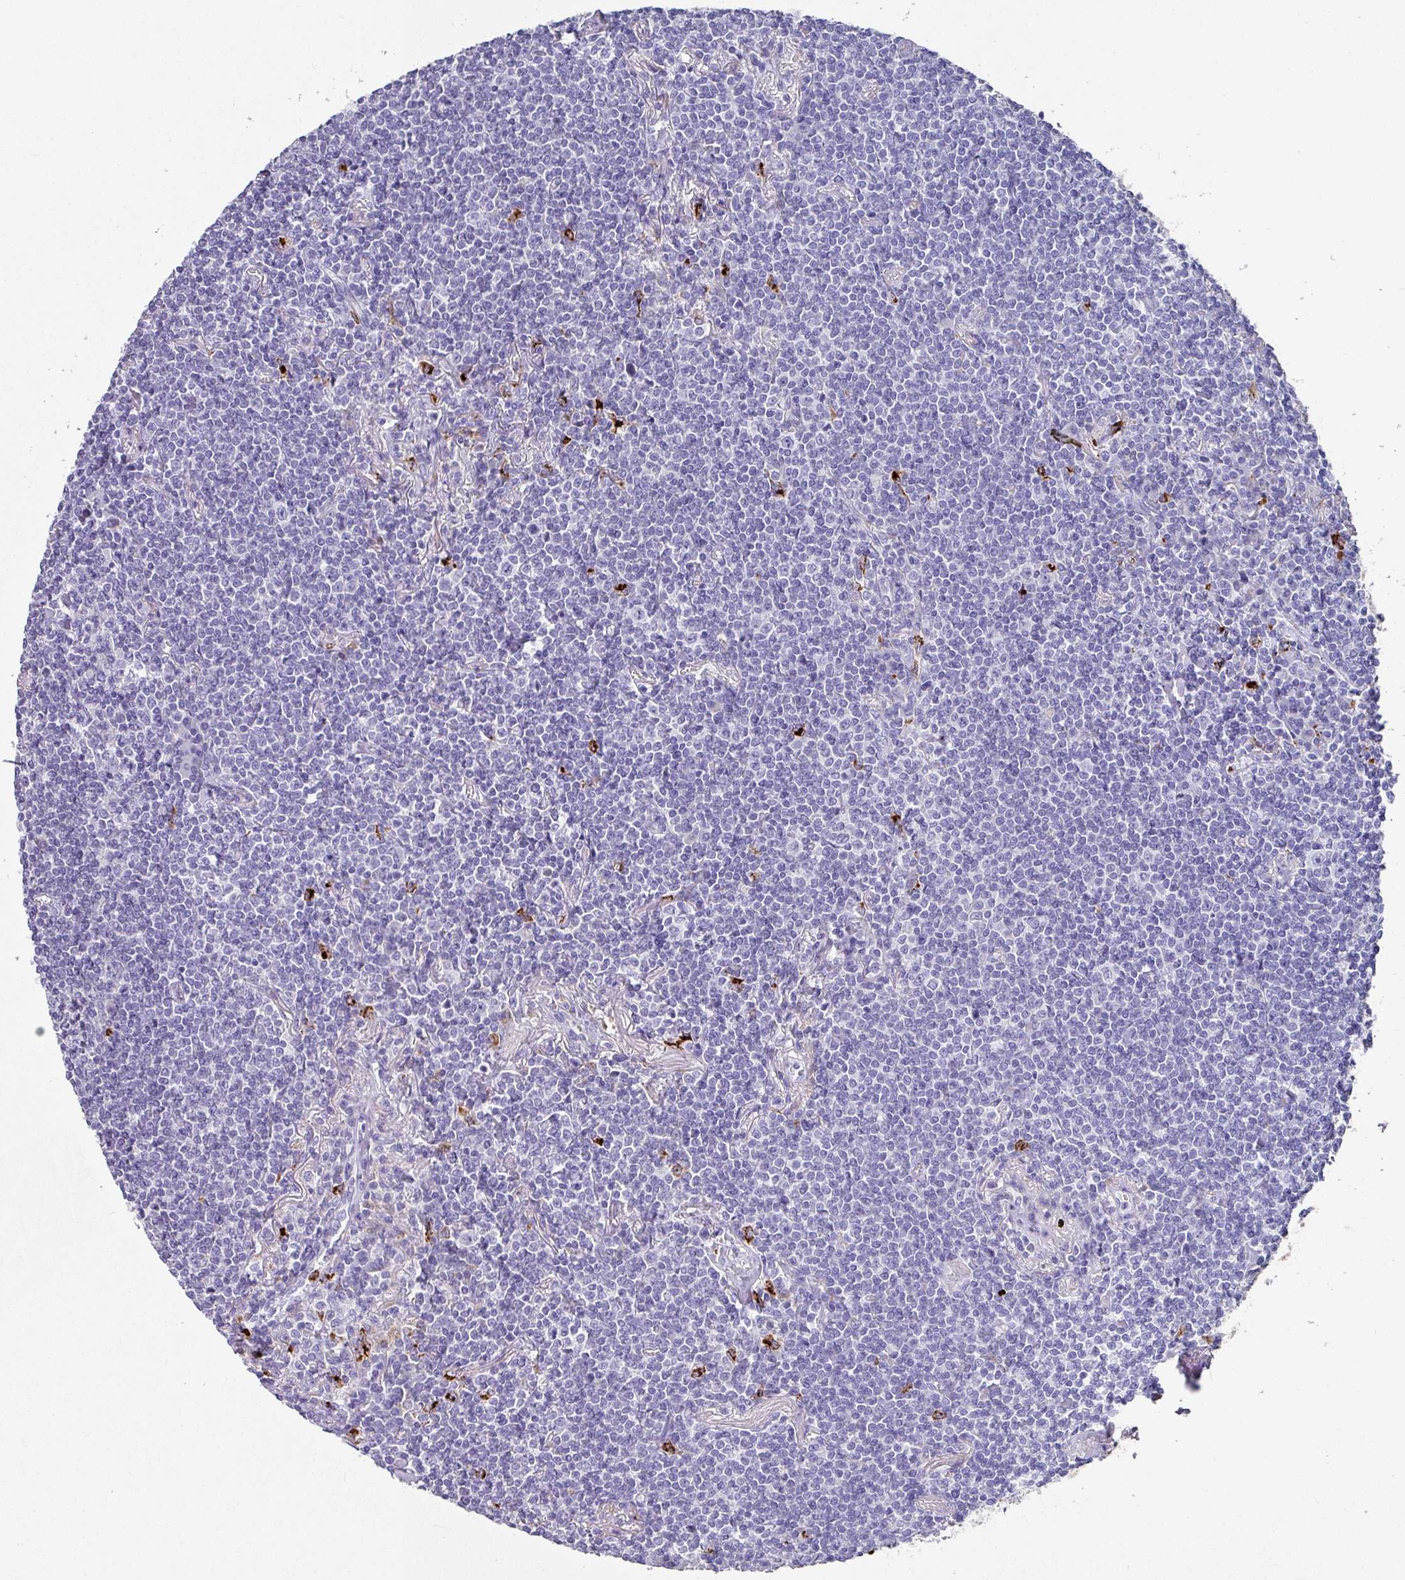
{"staining": {"intensity": "negative", "quantity": "none", "location": "none"}, "tissue": "lymphoma", "cell_type": "Tumor cells", "image_type": "cancer", "snomed": [{"axis": "morphology", "description": "Malignant lymphoma, non-Hodgkin's type, Low grade"}, {"axis": "topography", "description": "Lung"}], "caption": "IHC micrograph of human lymphoma stained for a protein (brown), which displays no staining in tumor cells. Brightfield microscopy of IHC stained with DAB (brown) and hematoxylin (blue), captured at high magnification.", "gene": "CPVL", "patient": {"sex": "female", "age": 71}}